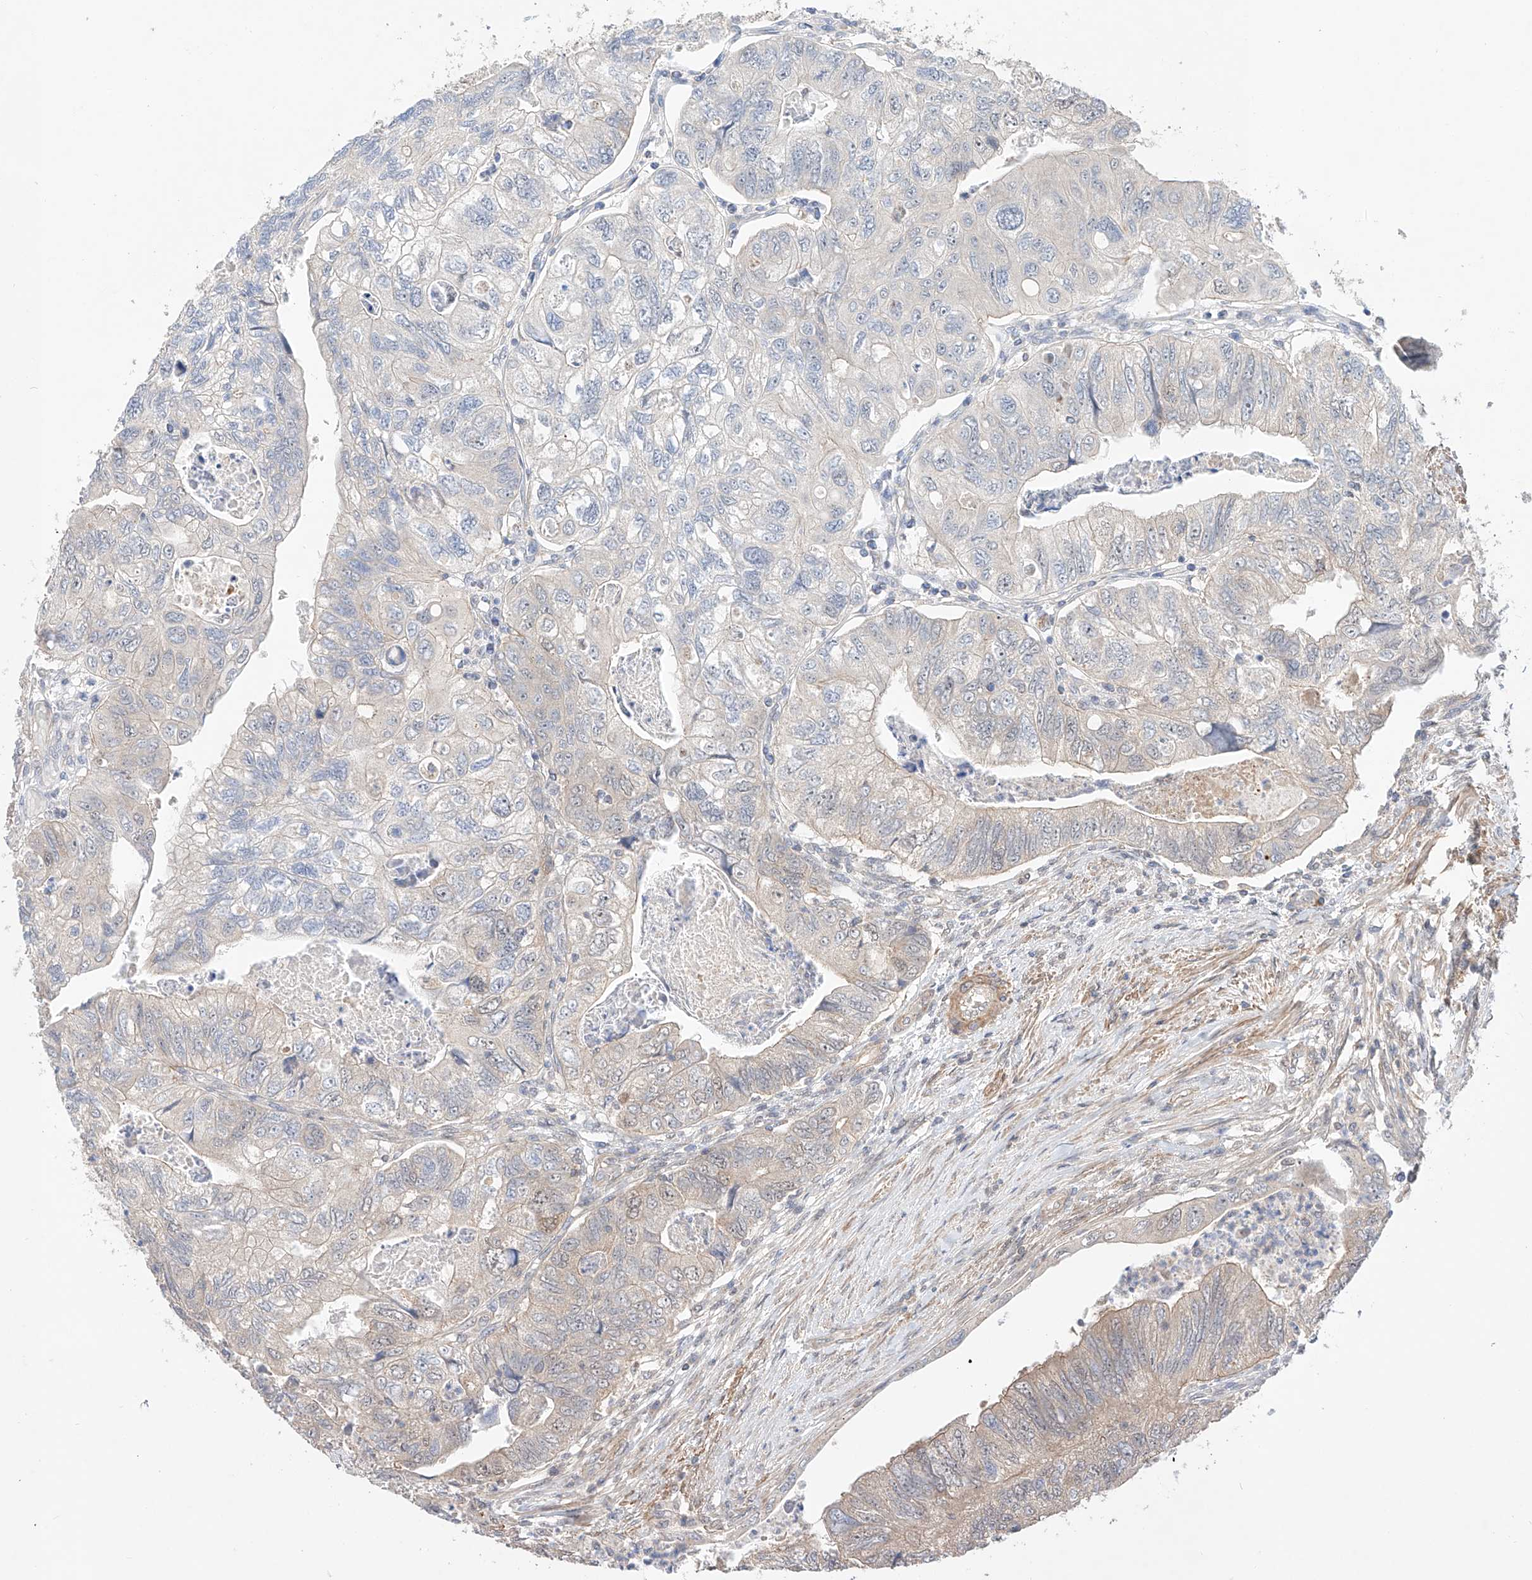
{"staining": {"intensity": "weak", "quantity": "<25%", "location": "cytoplasmic/membranous"}, "tissue": "colorectal cancer", "cell_type": "Tumor cells", "image_type": "cancer", "snomed": [{"axis": "morphology", "description": "Adenocarcinoma, NOS"}, {"axis": "topography", "description": "Rectum"}], "caption": "DAB (3,3'-diaminobenzidine) immunohistochemical staining of colorectal cancer (adenocarcinoma) demonstrates no significant positivity in tumor cells.", "gene": "TSR2", "patient": {"sex": "male", "age": 63}}